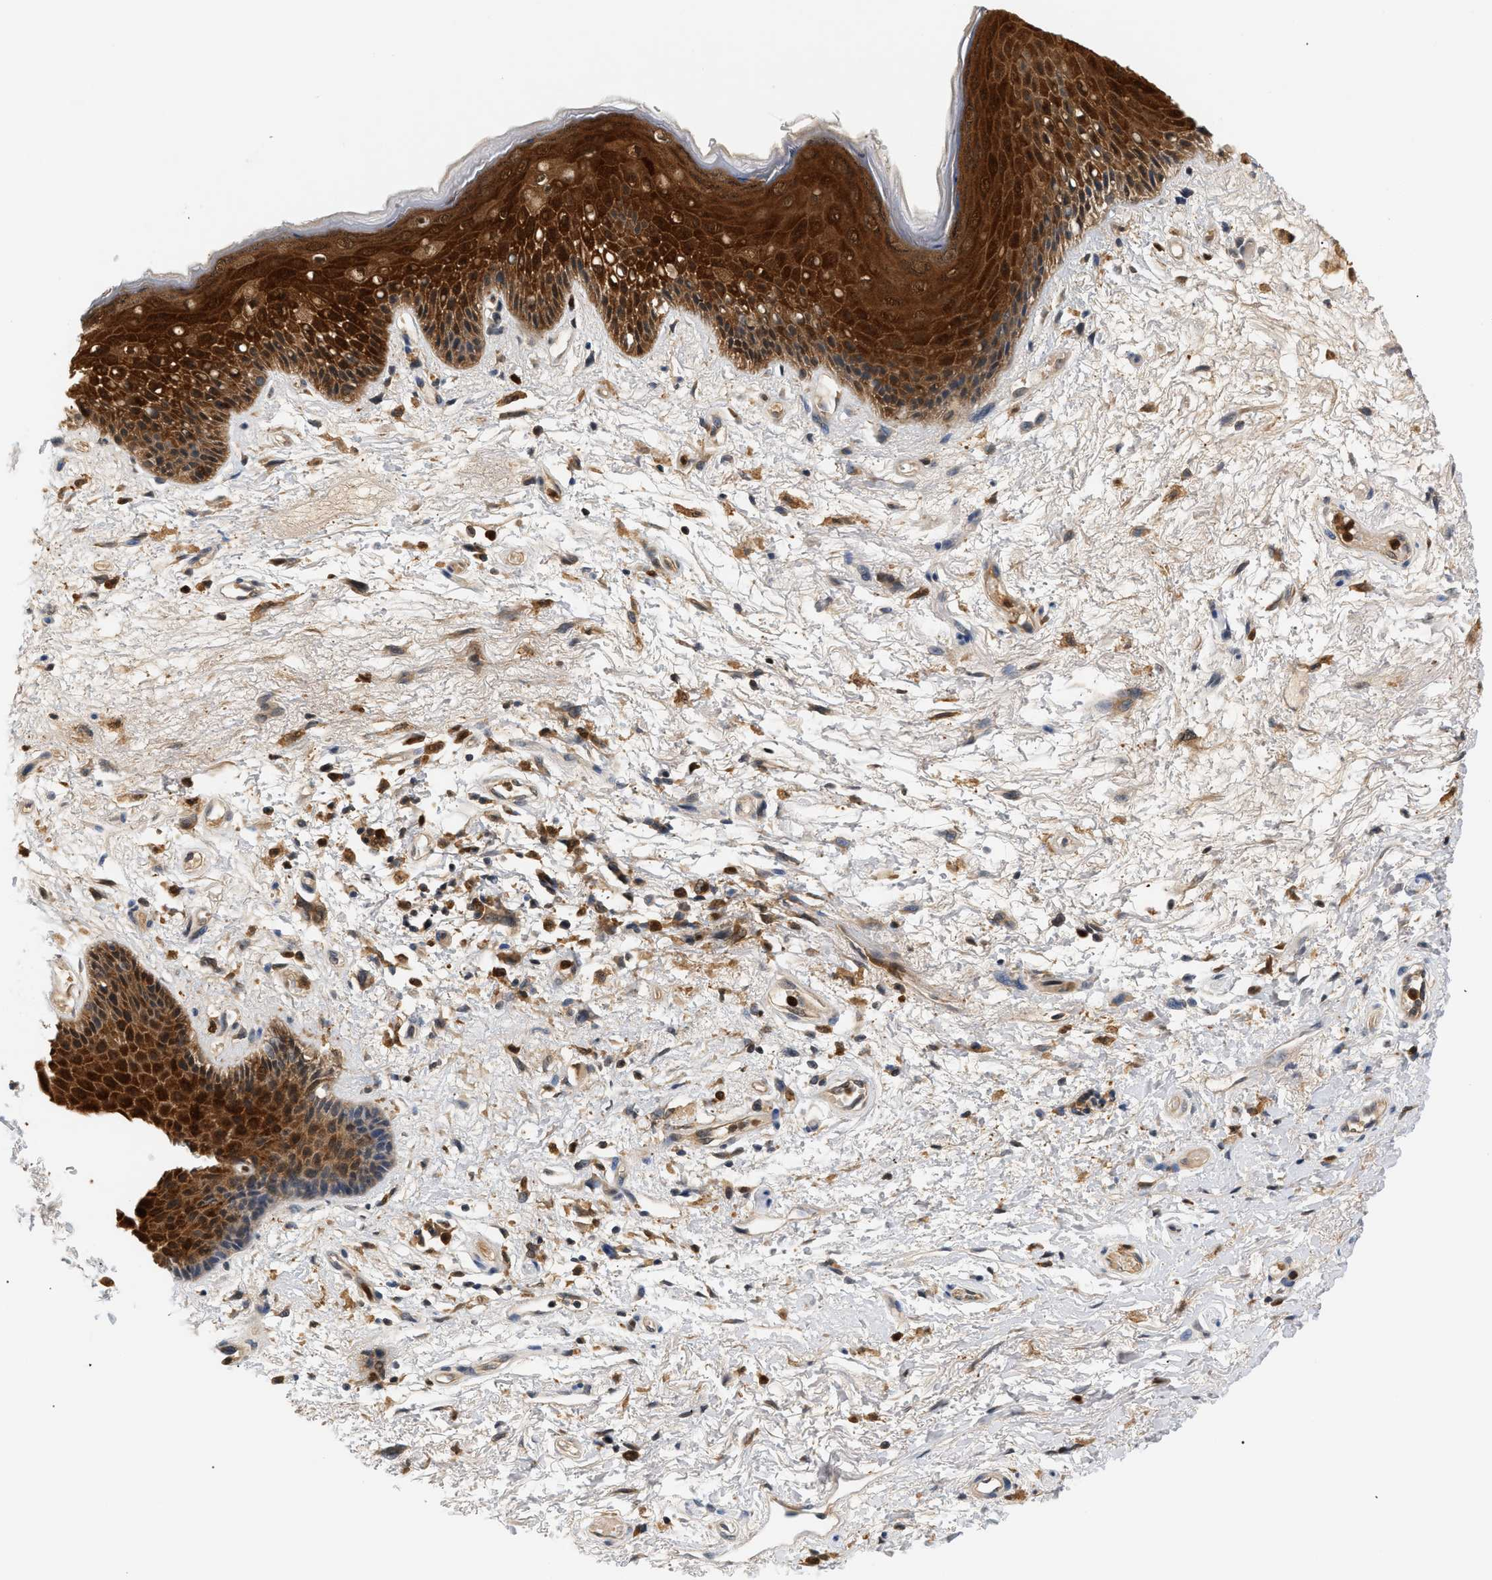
{"staining": {"intensity": "strong", "quantity": ">75%", "location": "cytoplasmic/membranous,nuclear"}, "tissue": "skin", "cell_type": "Epidermal cells", "image_type": "normal", "snomed": [{"axis": "morphology", "description": "Normal tissue, NOS"}, {"axis": "topography", "description": "Anal"}], "caption": "Brown immunohistochemical staining in benign skin demonstrates strong cytoplasmic/membranous,nuclear expression in approximately >75% of epidermal cells.", "gene": "PYCARD", "patient": {"sex": "female", "age": 46}}